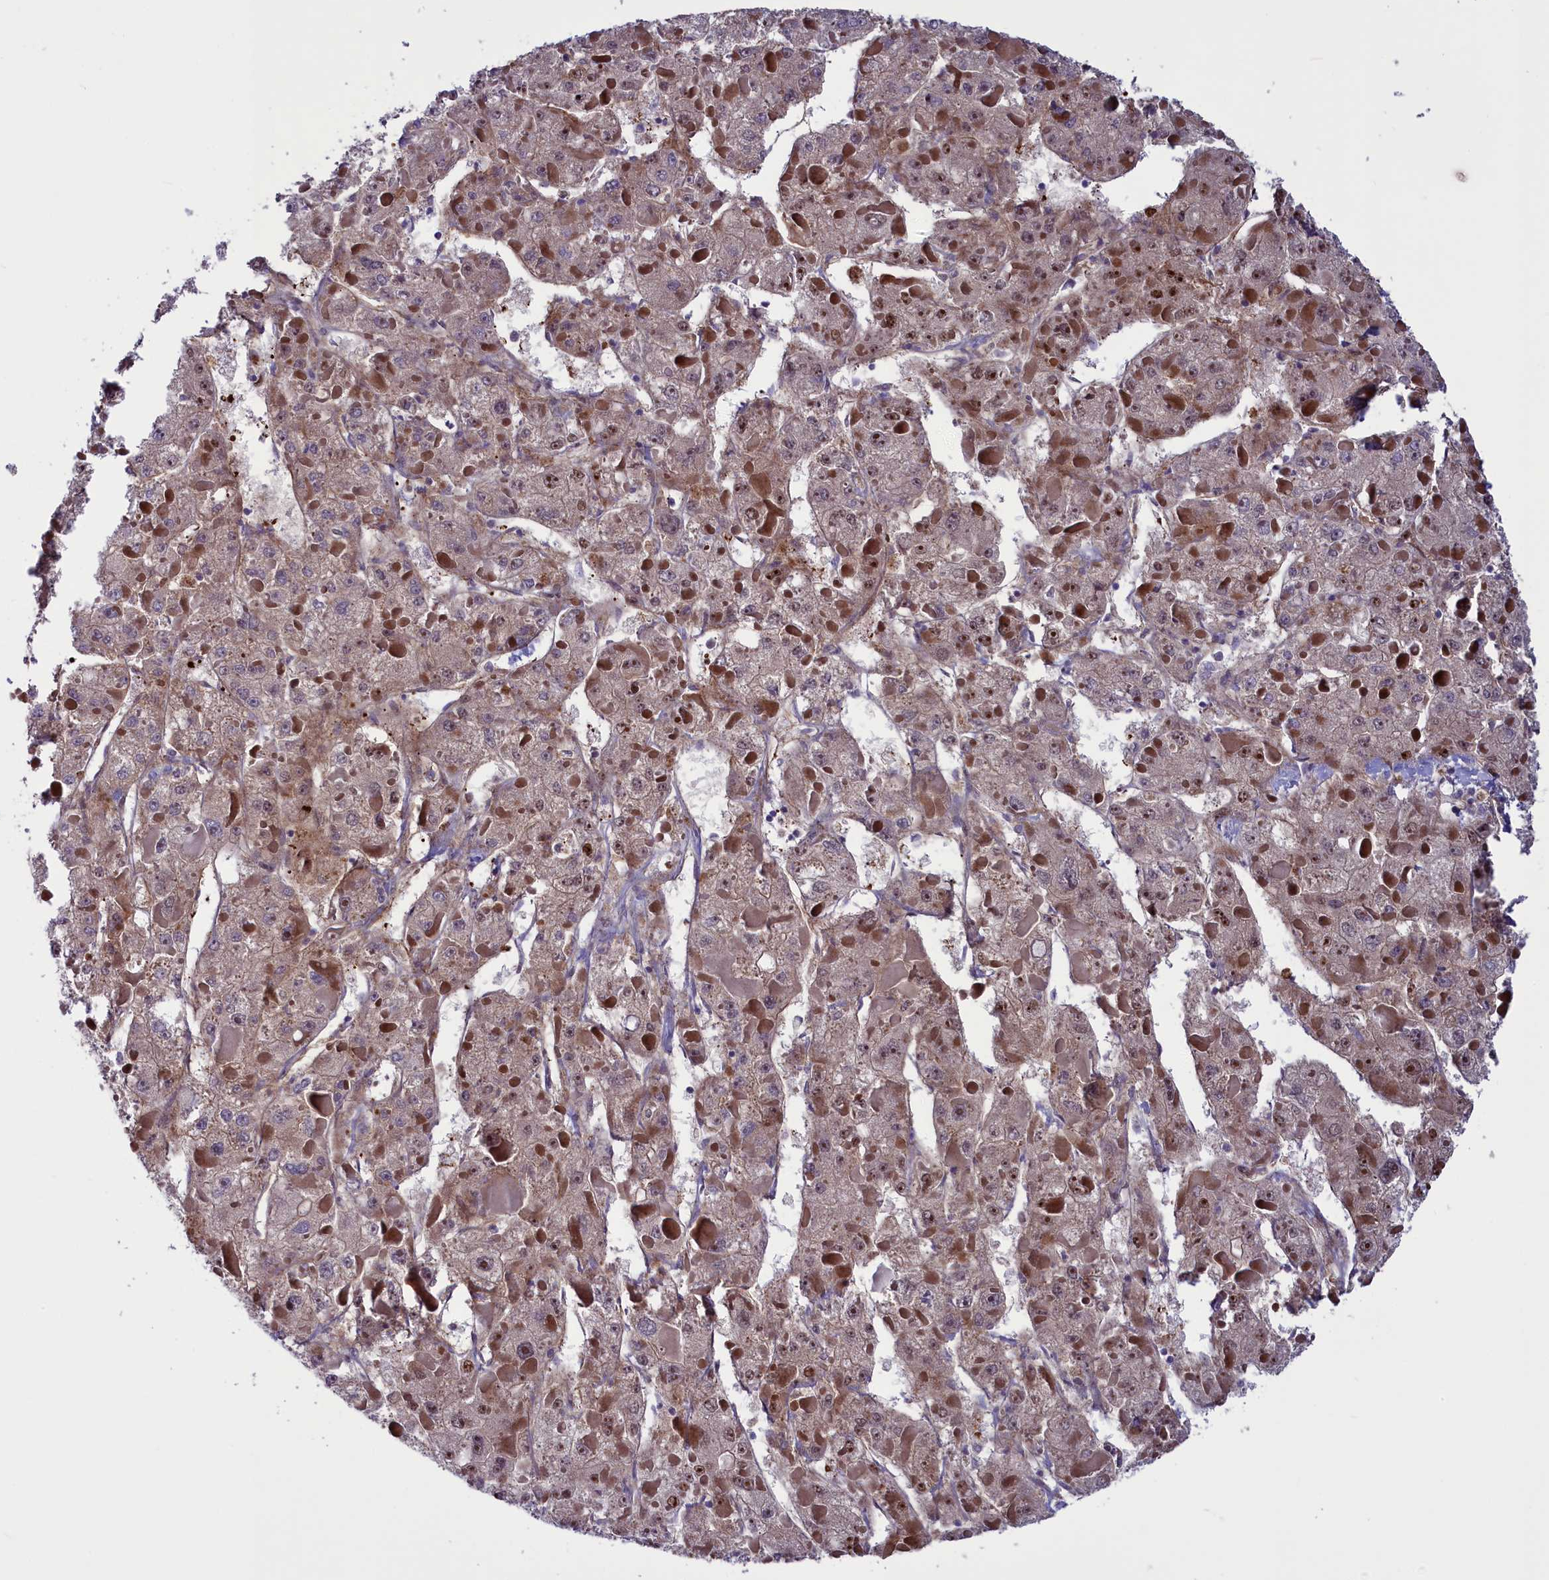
{"staining": {"intensity": "moderate", "quantity": "<25%", "location": "nuclear"}, "tissue": "liver cancer", "cell_type": "Tumor cells", "image_type": "cancer", "snomed": [{"axis": "morphology", "description": "Carcinoma, Hepatocellular, NOS"}, {"axis": "topography", "description": "Liver"}], "caption": "Liver cancer was stained to show a protein in brown. There is low levels of moderate nuclear expression in about <25% of tumor cells.", "gene": "LOXL1", "patient": {"sex": "female", "age": 73}}